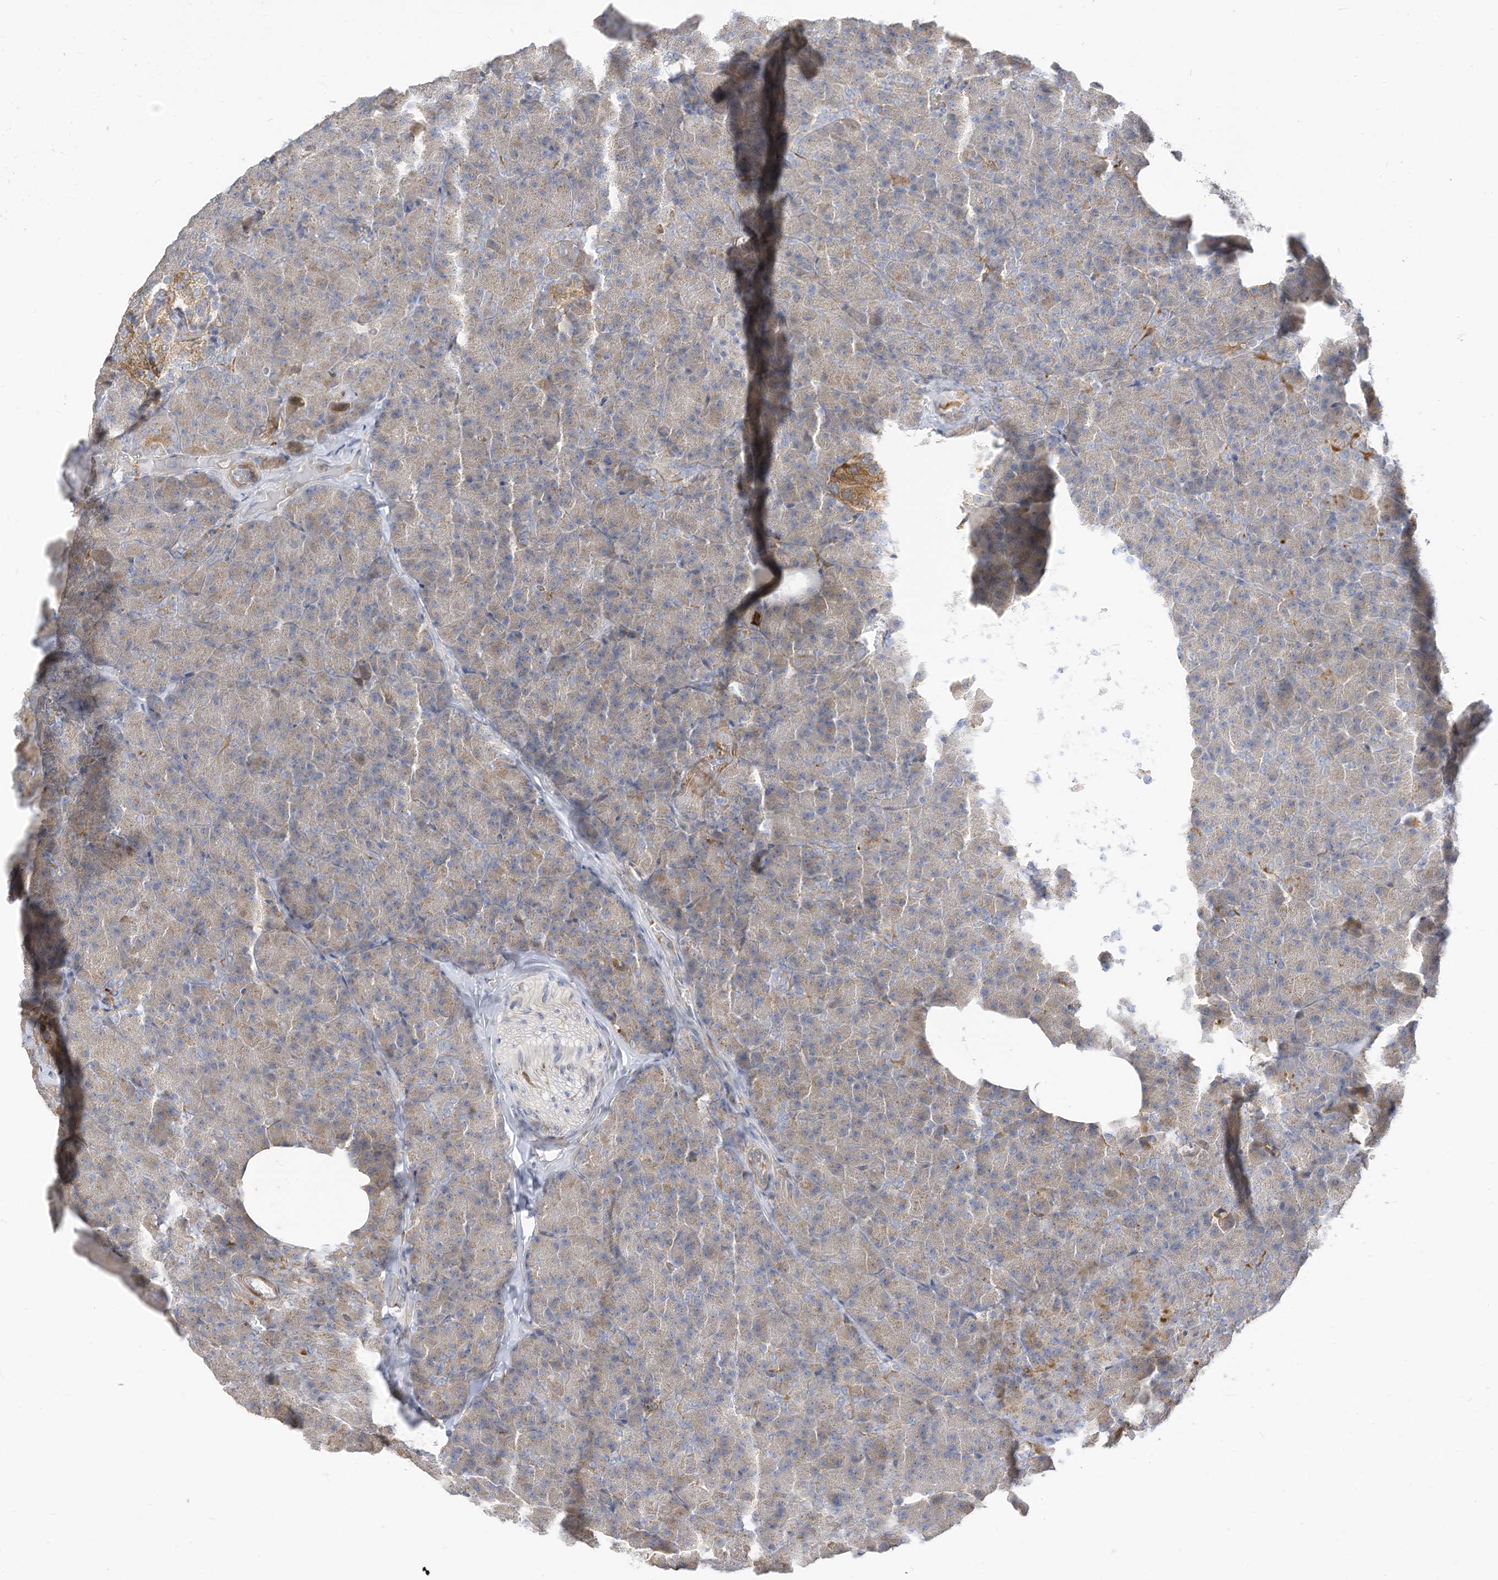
{"staining": {"intensity": "weak", "quantity": "25%-75%", "location": "cytoplasmic/membranous"}, "tissue": "pancreas", "cell_type": "Exocrine glandular cells", "image_type": "normal", "snomed": [{"axis": "morphology", "description": "Normal tissue, NOS"}, {"axis": "morphology", "description": "Carcinoid, malignant, NOS"}, {"axis": "topography", "description": "Pancreas"}], "caption": "Pancreas stained for a protein exhibits weak cytoplasmic/membranous positivity in exocrine glandular cells.", "gene": "ATP13A1", "patient": {"sex": "female", "age": 35}}